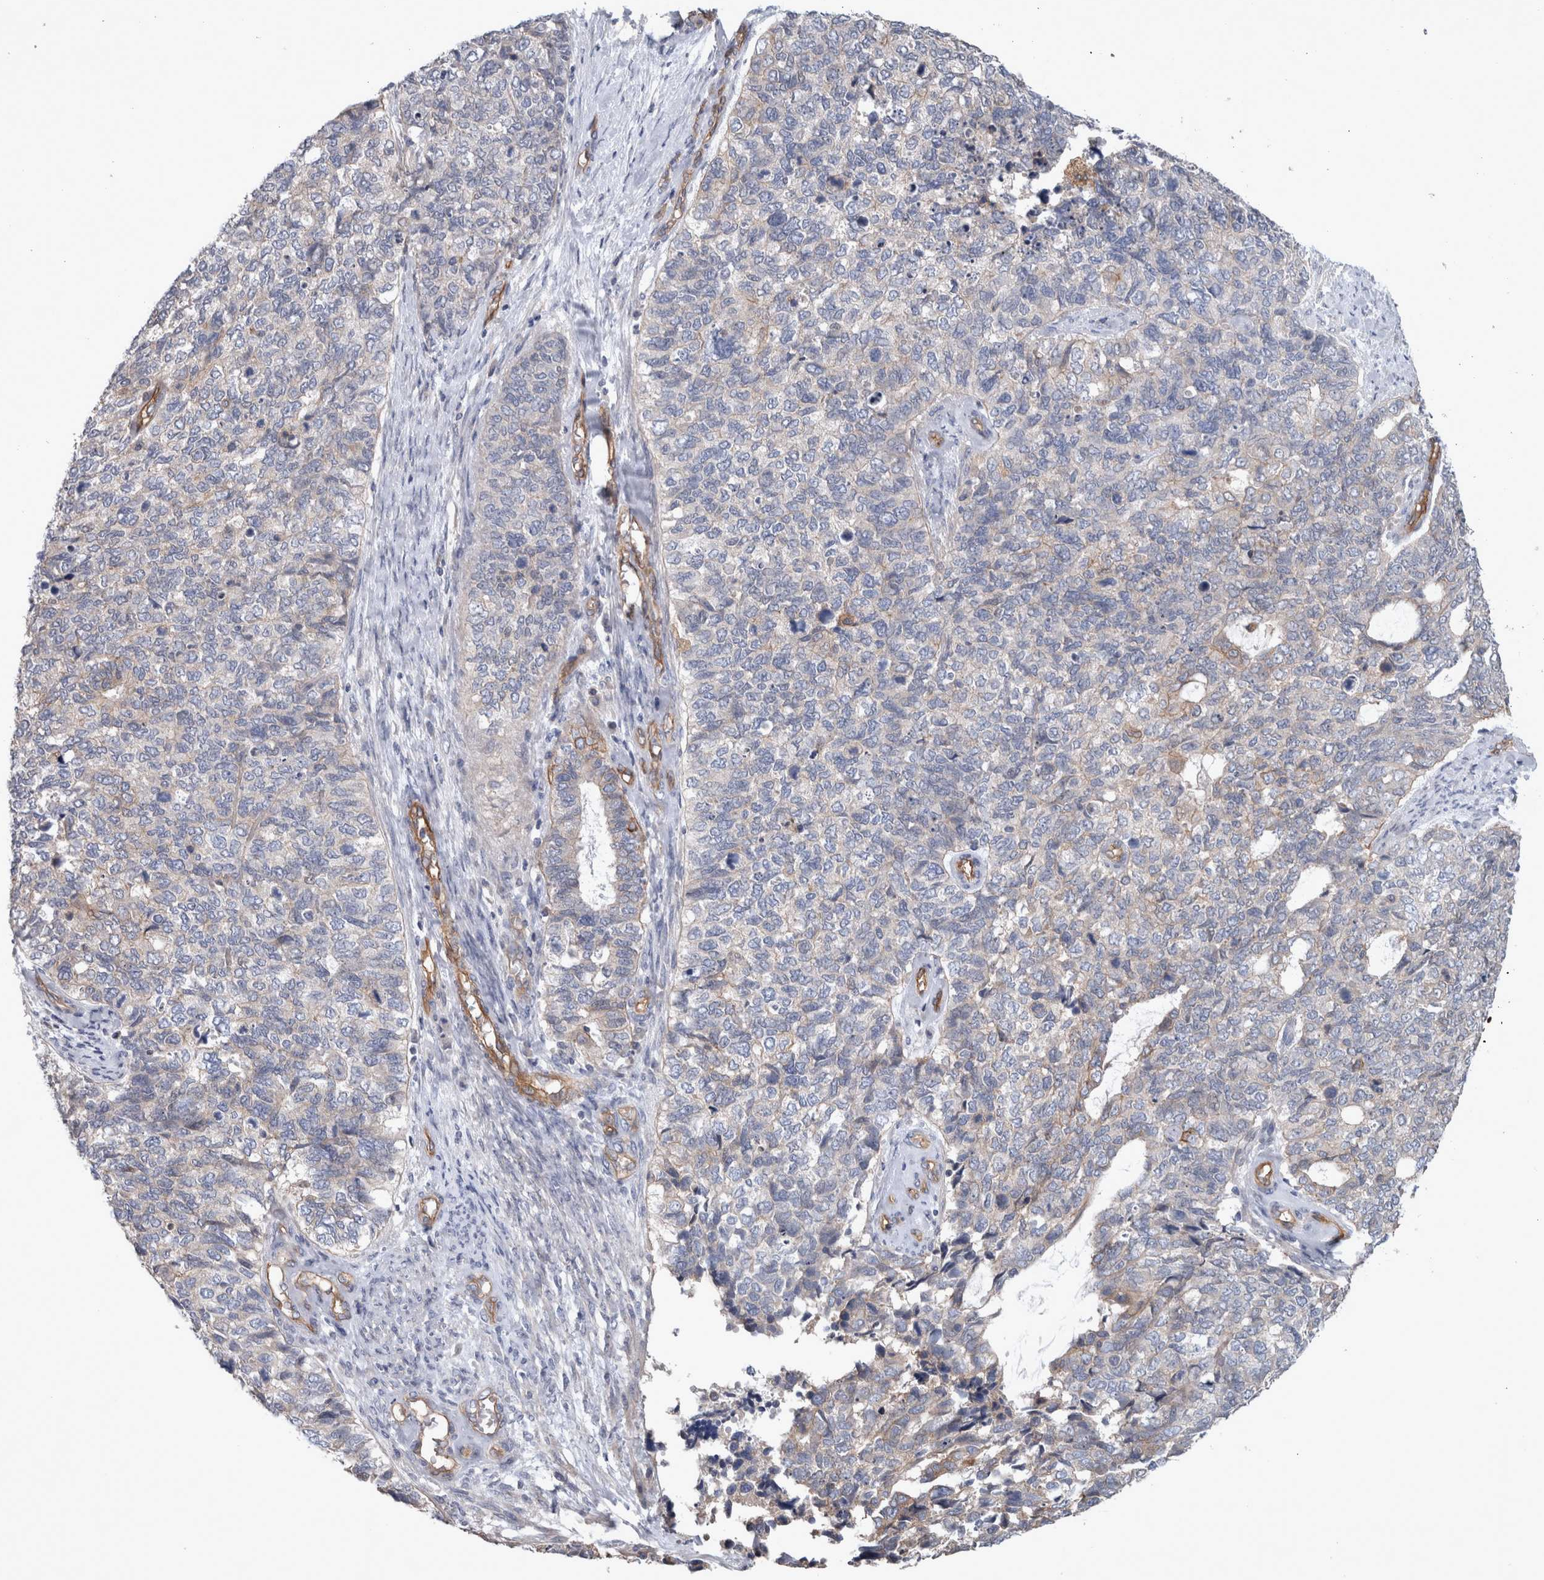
{"staining": {"intensity": "weak", "quantity": "25%-75%", "location": "cytoplasmic/membranous"}, "tissue": "cervical cancer", "cell_type": "Tumor cells", "image_type": "cancer", "snomed": [{"axis": "morphology", "description": "Squamous cell carcinoma, NOS"}, {"axis": "topography", "description": "Cervix"}], "caption": "Immunohistochemistry photomicrograph of human cervical cancer (squamous cell carcinoma) stained for a protein (brown), which demonstrates low levels of weak cytoplasmic/membranous staining in about 25%-75% of tumor cells.", "gene": "BCAM", "patient": {"sex": "female", "age": 63}}